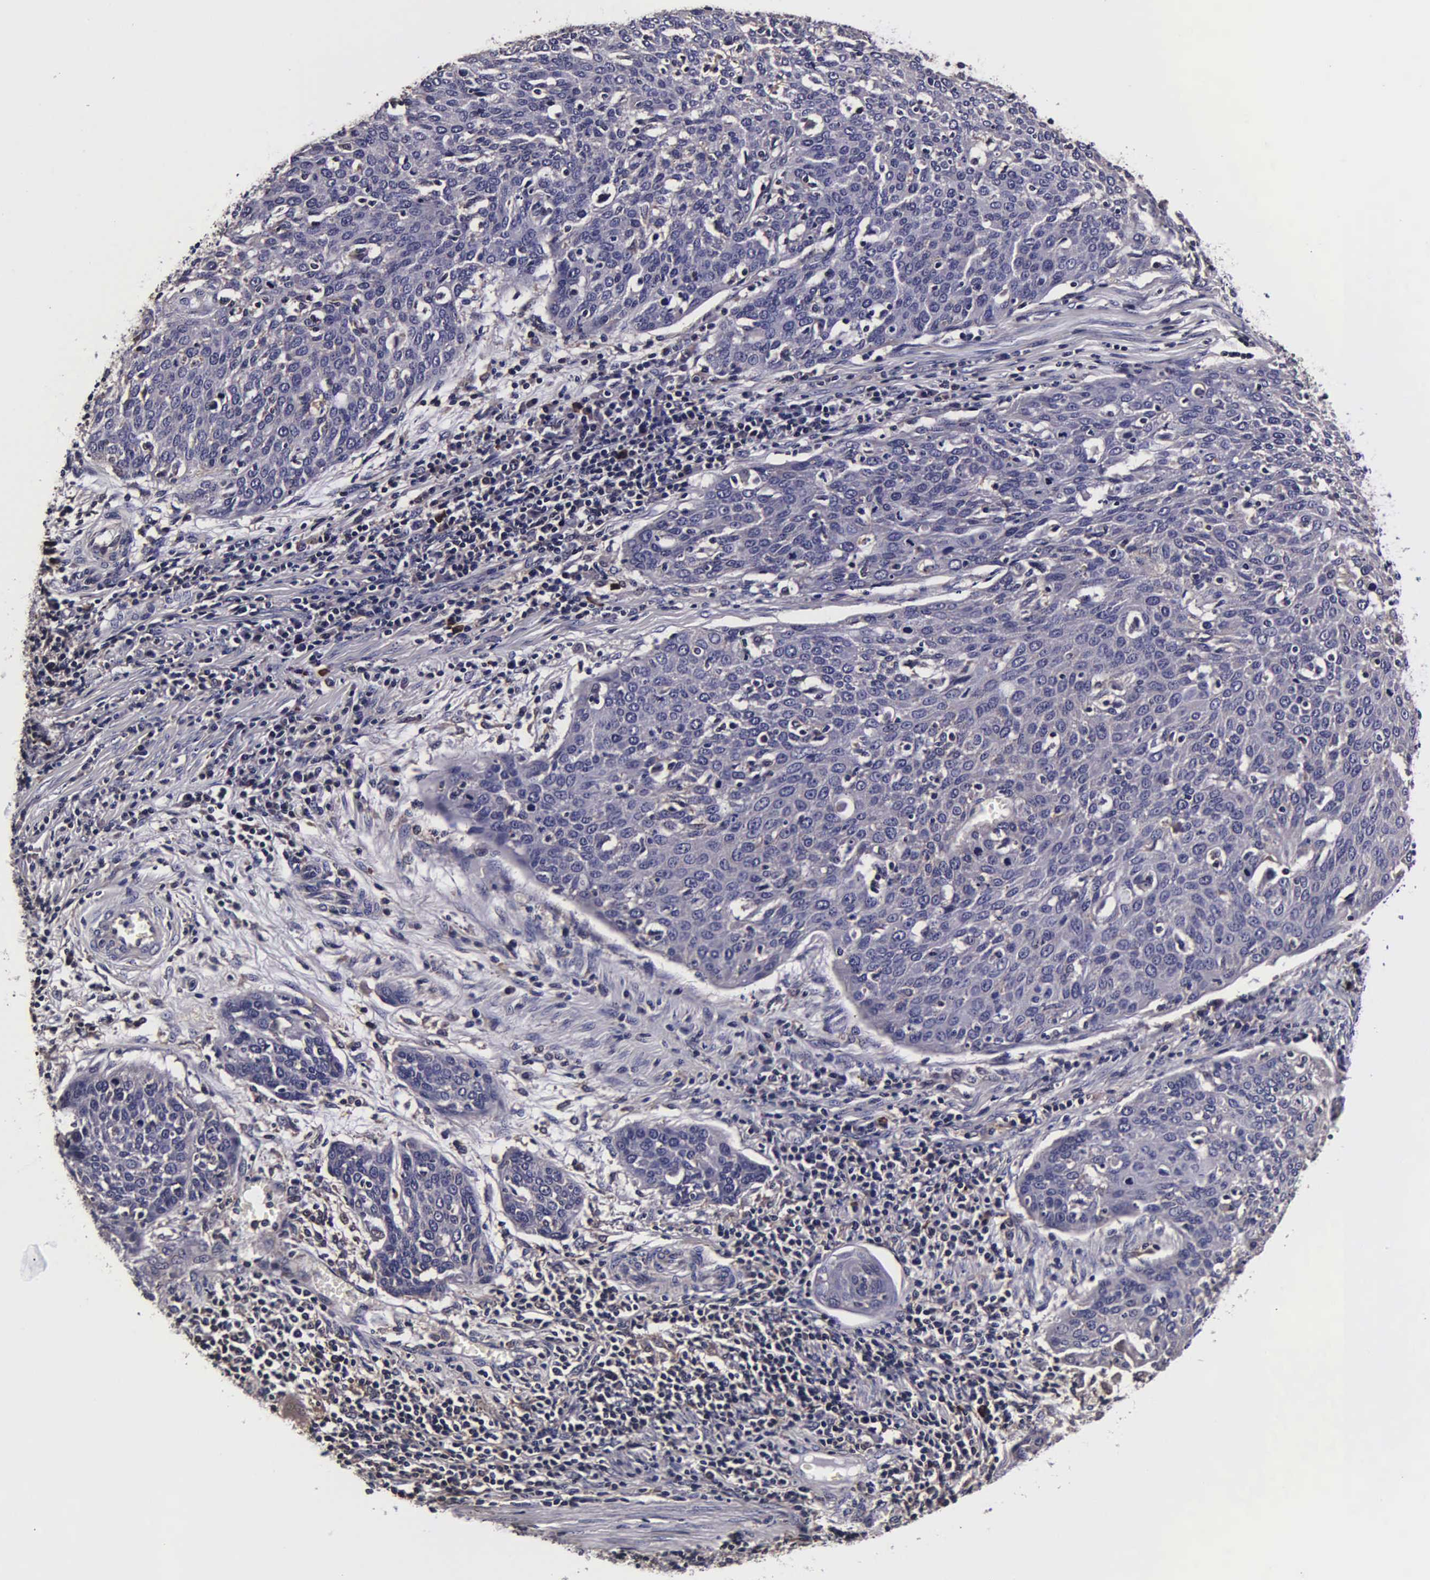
{"staining": {"intensity": "weak", "quantity": ">75%", "location": "cytoplasmic/membranous"}, "tissue": "cervical cancer", "cell_type": "Tumor cells", "image_type": "cancer", "snomed": [{"axis": "morphology", "description": "Squamous cell carcinoma, NOS"}, {"axis": "topography", "description": "Cervix"}], "caption": "An image of human cervical cancer stained for a protein reveals weak cytoplasmic/membranous brown staining in tumor cells.", "gene": "PSMA3", "patient": {"sex": "female", "age": 38}}